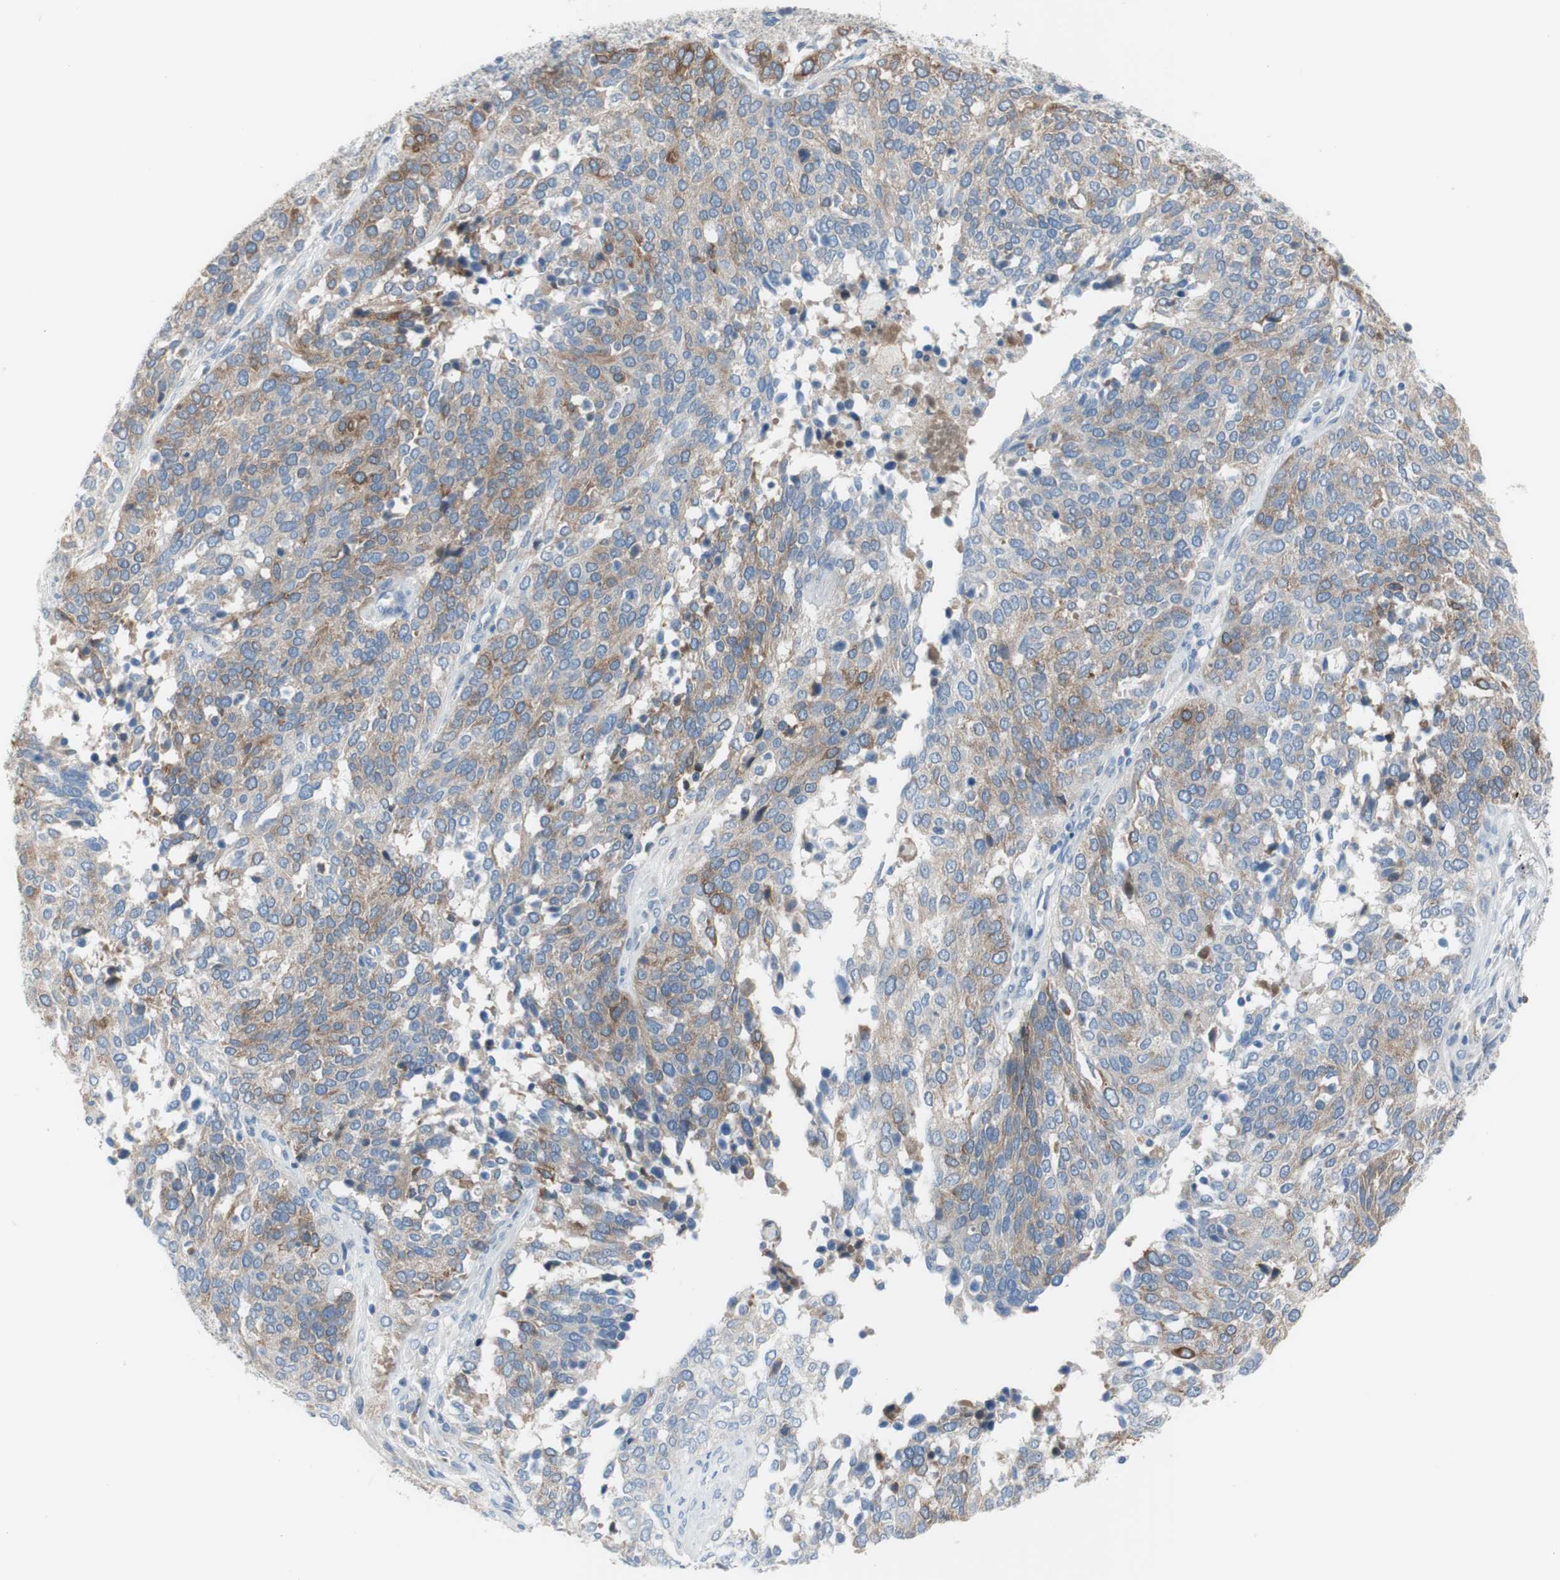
{"staining": {"intensity": "weak", "quantity": ">75%", "location": "cytoplasmic/membranous"}, "tissue": "ovarian cancer", "cell_type": "Tumor cells", "image_type": "cancer", "snomed": [{"axis": "morphology", "description": "Cystadenocarcinoma, serous, NOS"}, {"axis": "topography", "description": "Ovary"}], "caption": "Serous cystadenocarcinoma (ovarian) tissue demonstrates weak cytoplasmic/membranous expression in approximately >75% of tumor cells (DAB IHC, brown staining for protein, blue staining for nuclei).", "gene": "FDFT1", "patient": {"sex": "female", "age": 44}}